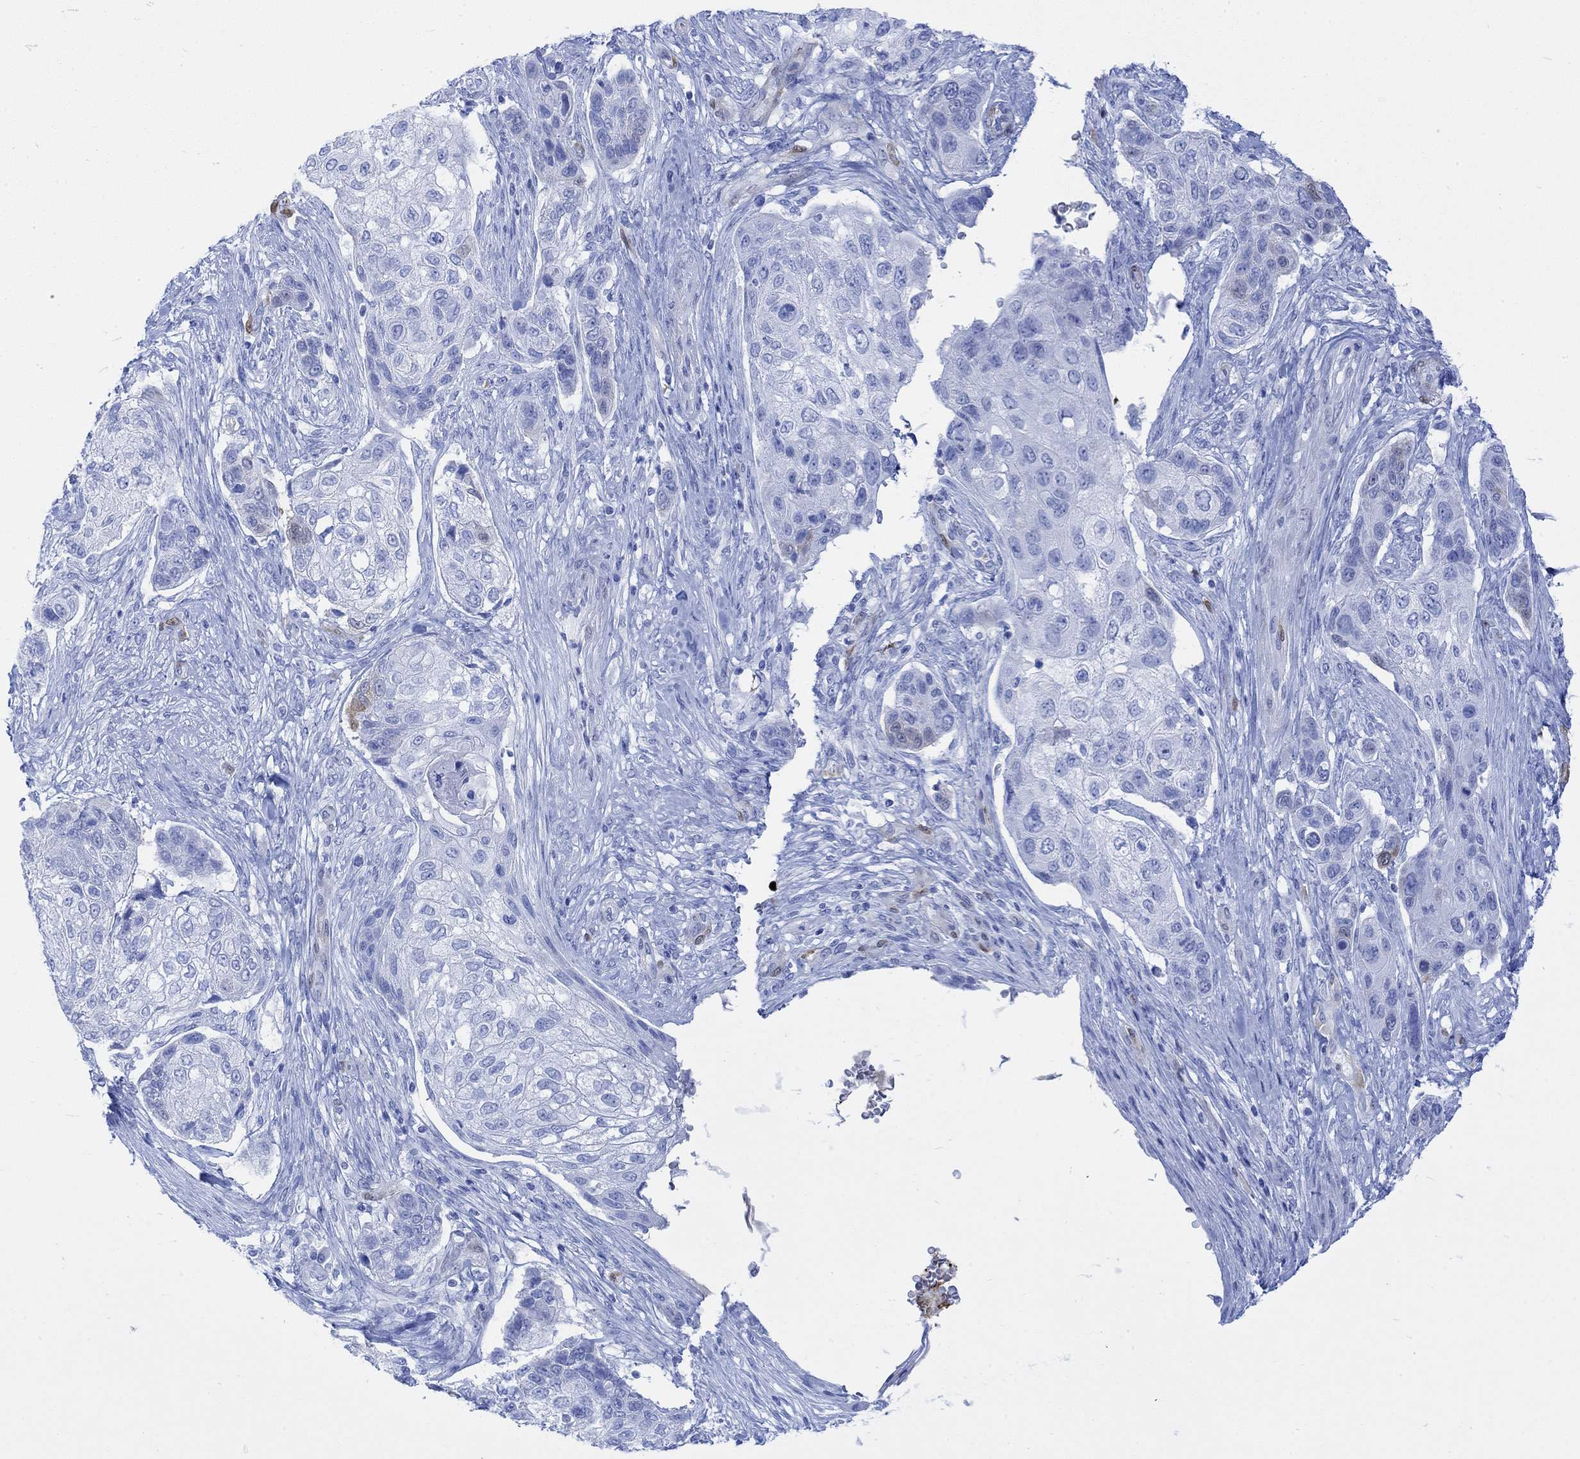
{"staining": {"intensity": "negative", "quantity": "none", "location": "none"}, "tissue": "lung cancer", "cell_type": "Tumor cells", "image_type": "cancer", "snomed": [{"axis": "morphology", "description": "Normal tissue, NOS"}, {"axis": "morphology", "description": "Squamous cell carcinoma, NOS"}, {"axis": "topography", "description": "Bronchus"}, {"axis": "topography", "description": "Lung"}], "caption": "IHC histopathology image of neoplastic tissue: lung squamous cell carcinoma stained with DAB displays no significant protein expression in tumor cells.", "gene": "TPPP3", "patient": {"sex": "male", "age": 69}}